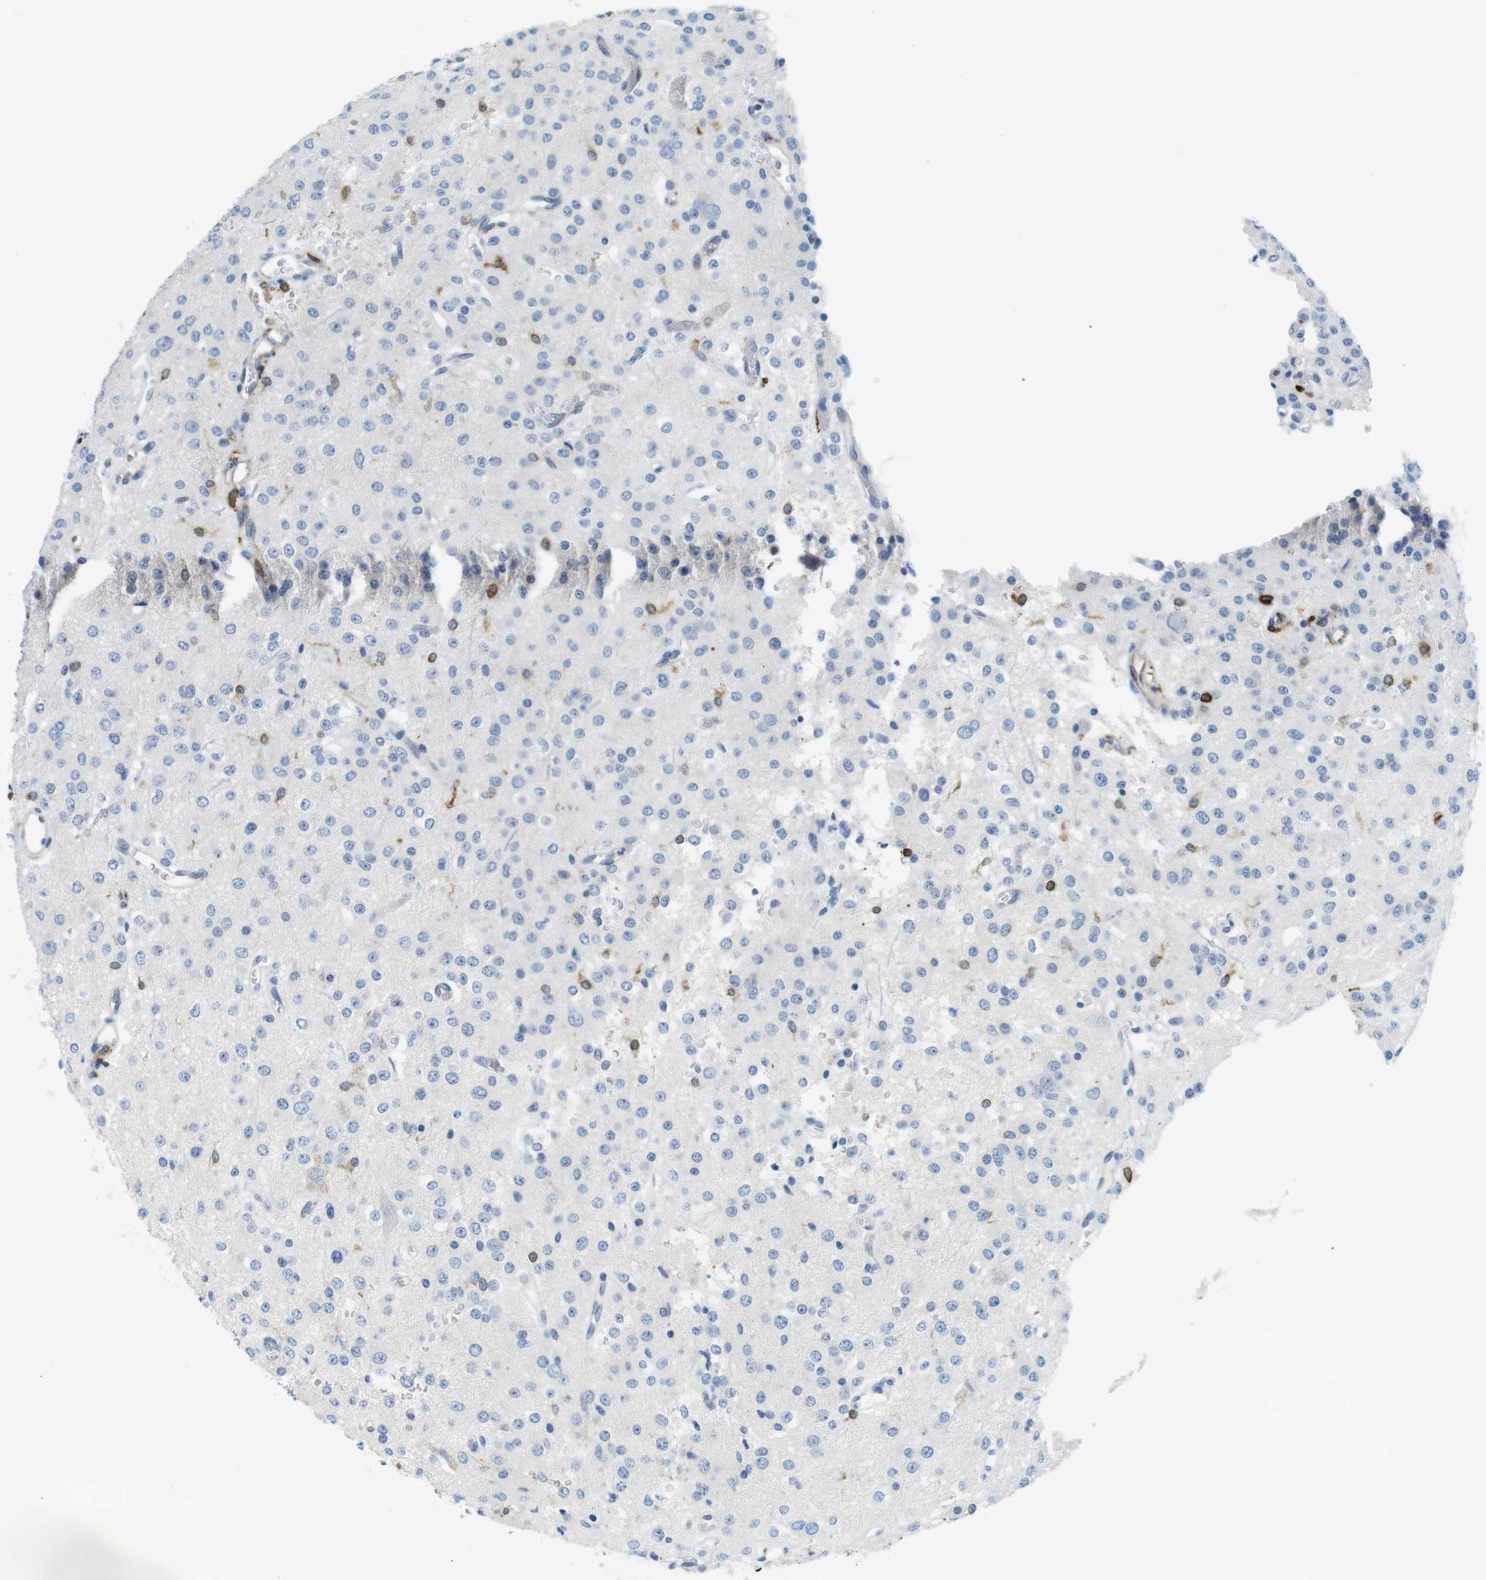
{"staining": {"intensity": "moderate", "quantity": "<25%", "location": "cytoplasmic/membranous"}, "tissue": "glioma", "cell_type": "Tumor cells", "image_type": "cancer", "snomed": [{"axis": "morphology", "description": "Glioma, malignant, Low grade"}, {"axis": "topography", "description": "Brain"}], "caption": "Brown immunohistochemical staining in human malignant glioma (low-grade) displays moderate cytoplasmic/membranous positivity in about <25% of tumor cells. Using DAB (3,3'-diaminobenzidine) (brown) and hematoxylin (blue) stains, captured at high magnification using brightfield microscopy.", "gene": "CIITA", "patient": {"sex": "male", "age": 38}}